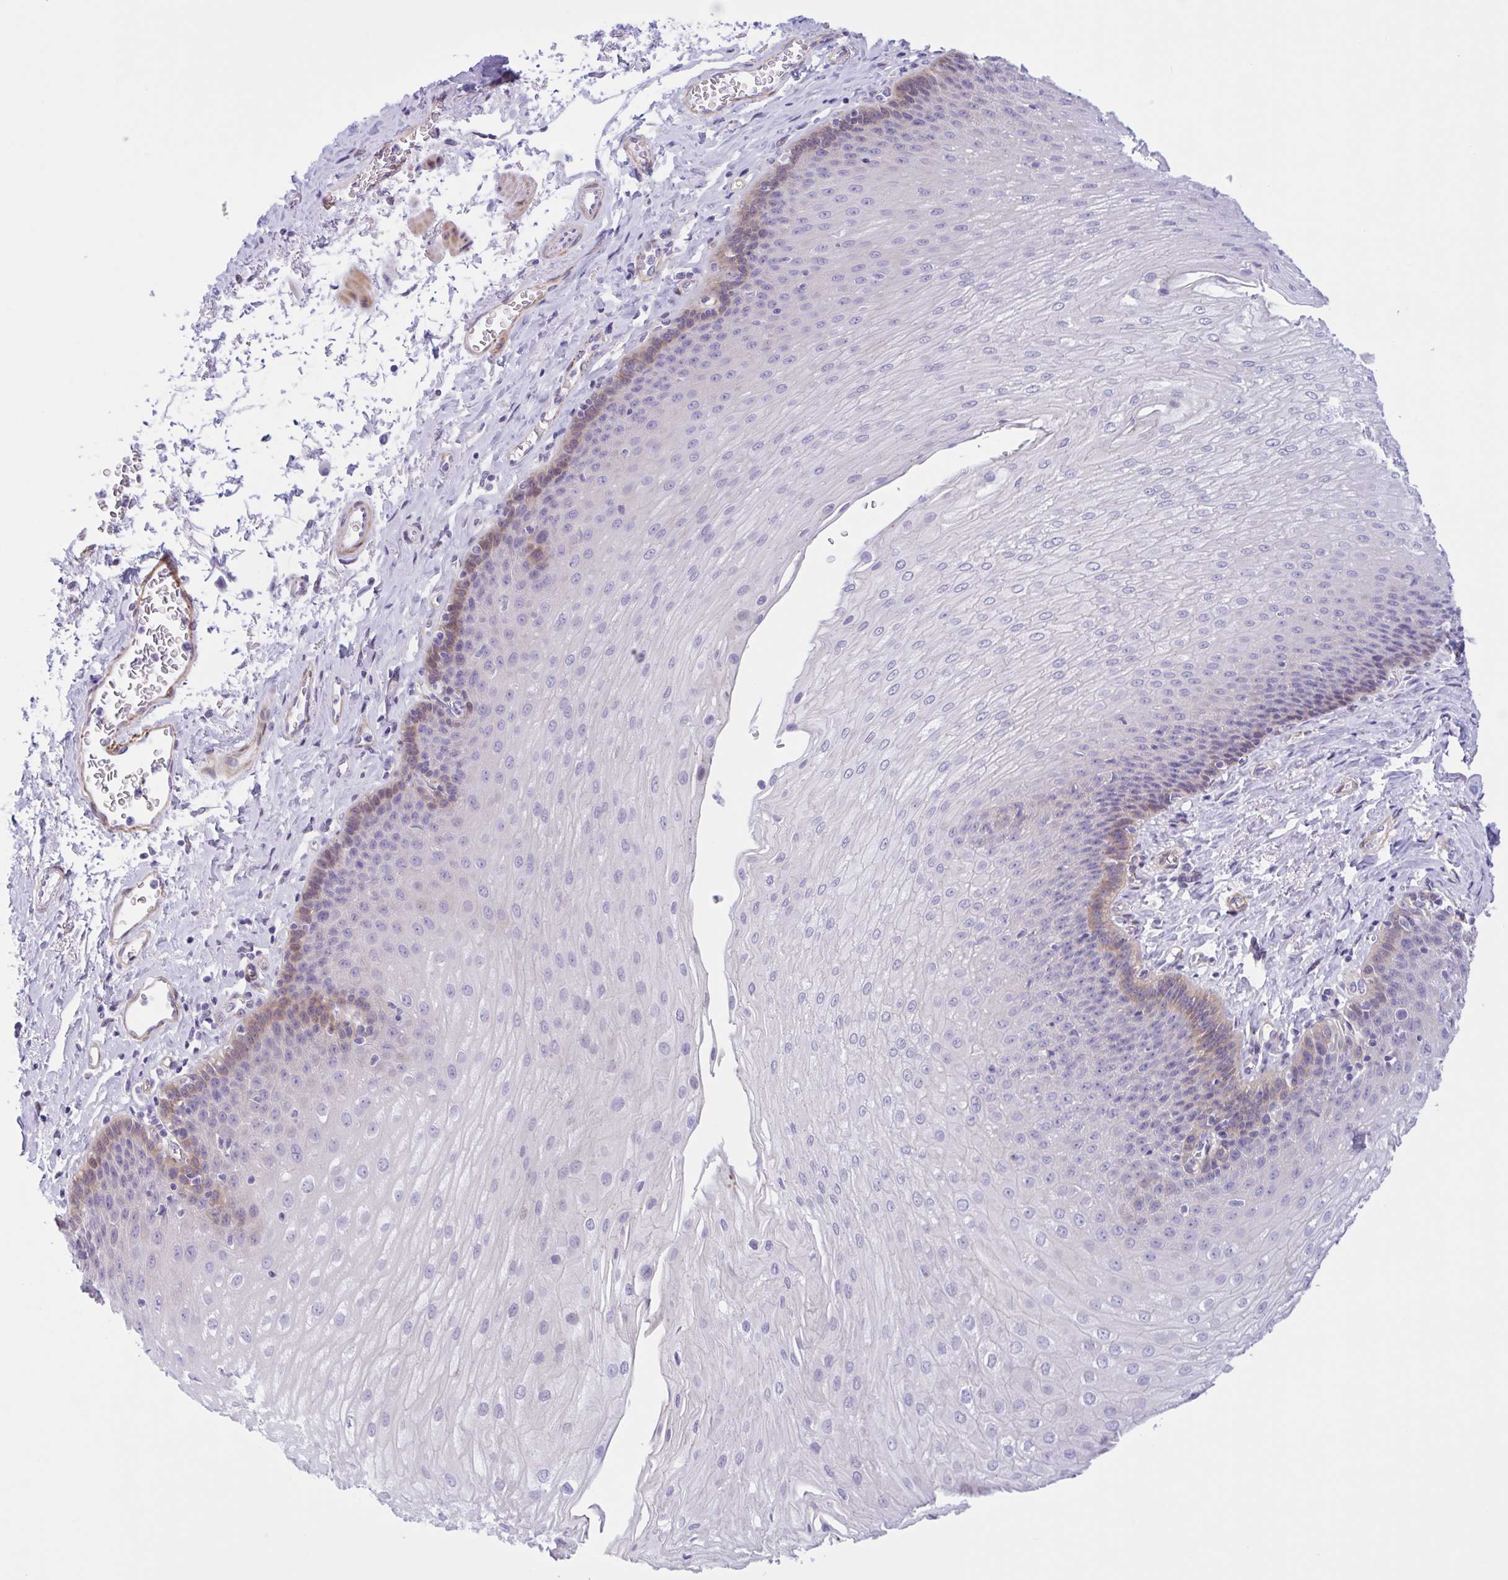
{"staining": {"intensity": "moderate", "quantity": "<25%", "location": "cytoplasmic/membranous"}, "tissue": "esophagus", "cell_type": "Squamous epithelial cells", "image_type": "normal", "snomed": [{"axis": "morphology", "description": "Normal tissue, NOS"}, {"axis": "topography", "description": "Esophagus"}], "caption": "Immunohistochemical staining of normal esophagus demonstrates low levels of moderate cytoplasmic/membranous positivity in approximately <25% of squamous epithelial cells.", "gene": "AHCYL2", "patient": {"sex": "female", "age": 81}}